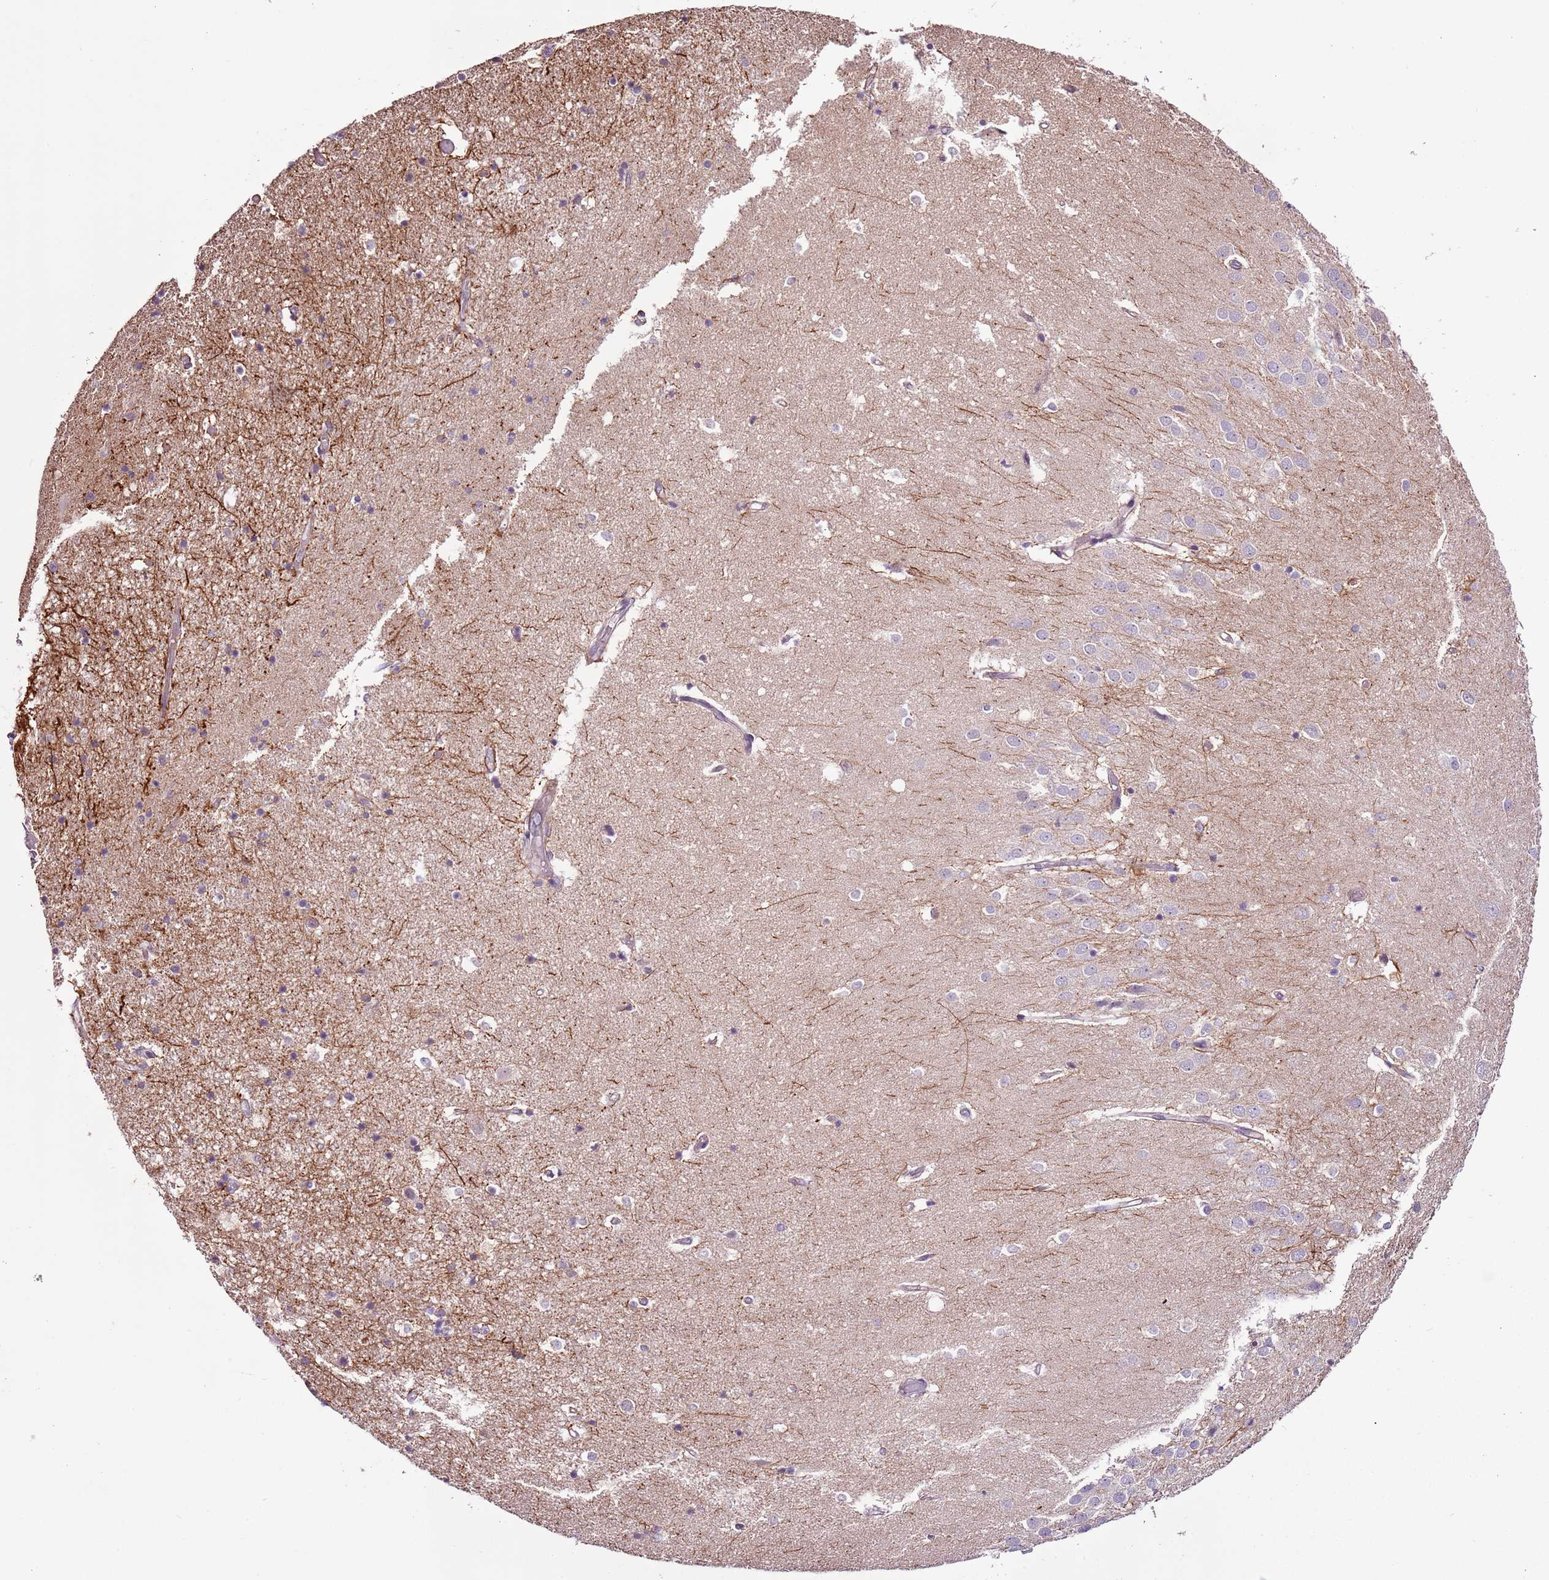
{"staining": {"intensity": "negative", "quantity": "none", "location": "none"}, "tissue": "hippocampus", "cell_type": "Glial cells", "image_type": "normal", "snomed": [{"axis": "morphology", "description": "Normal tissue, NOS"}, {"axis": "topography", "description": "Hippocampus"}], "caption": "Hippocampus stained for a protein using immunohistochemistry (IHC) displays no staining glial cells.", "gene": "CMKLR1", "patient": {"sex": "female", "age": 52}}